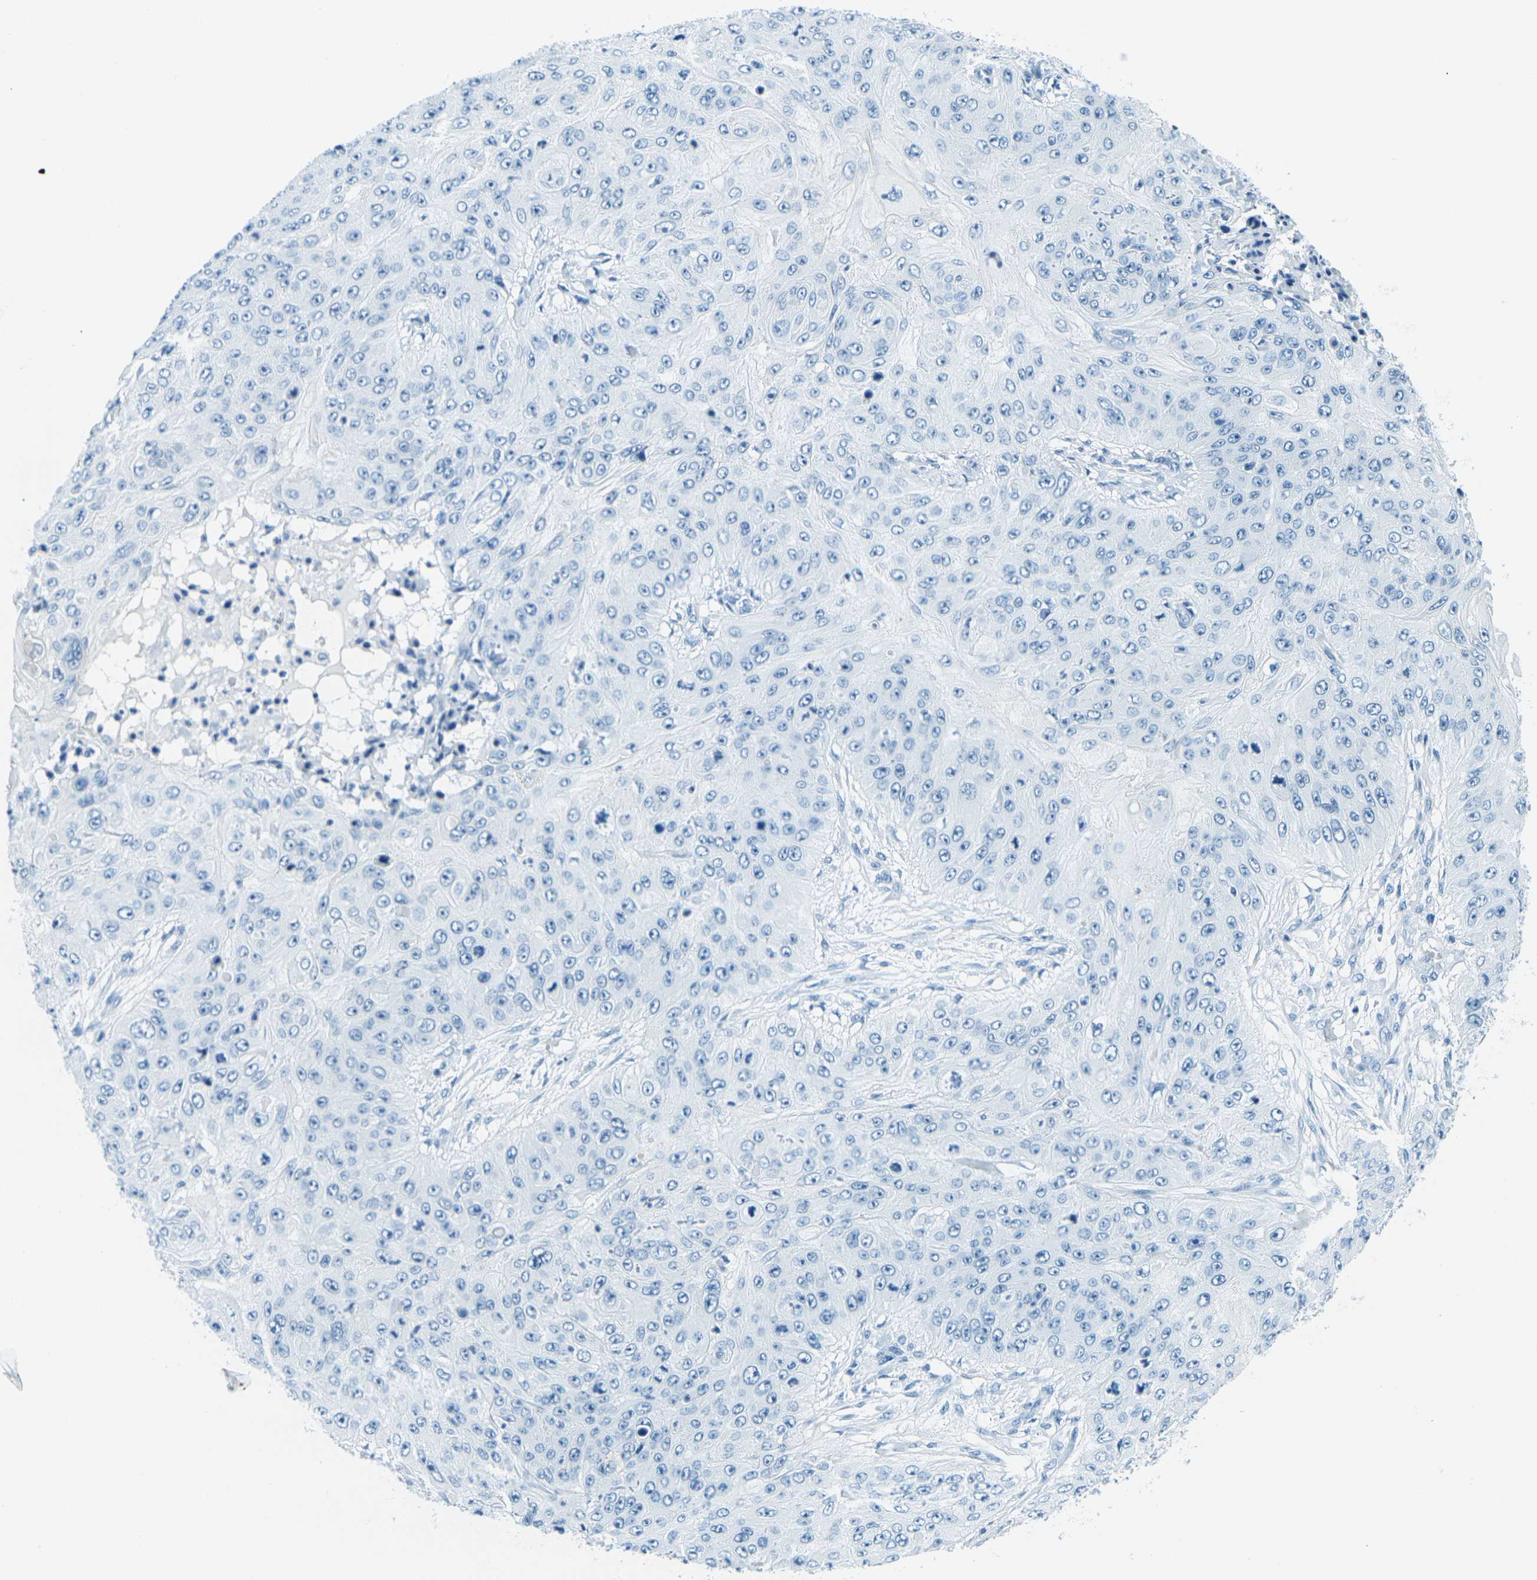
{"staining": {"intensity": "negative", "quantity": "none", "location": "none"}, "tissue": "skin cancer", "cell_type": "Tumor cells", "image_type": "cancer", "snomed": [{"axis": "morphology", "description": "Squamous cell carcinoma, NOS"}, {"axis": "topography", "description": "Skin"}], "caption": "Histopathology image shows no significant protein staining in tumor cells of skin cancer (squamous cell carcinoma).", "gene": "OCLN", "patient": {"sex": "female", "age": 80}}